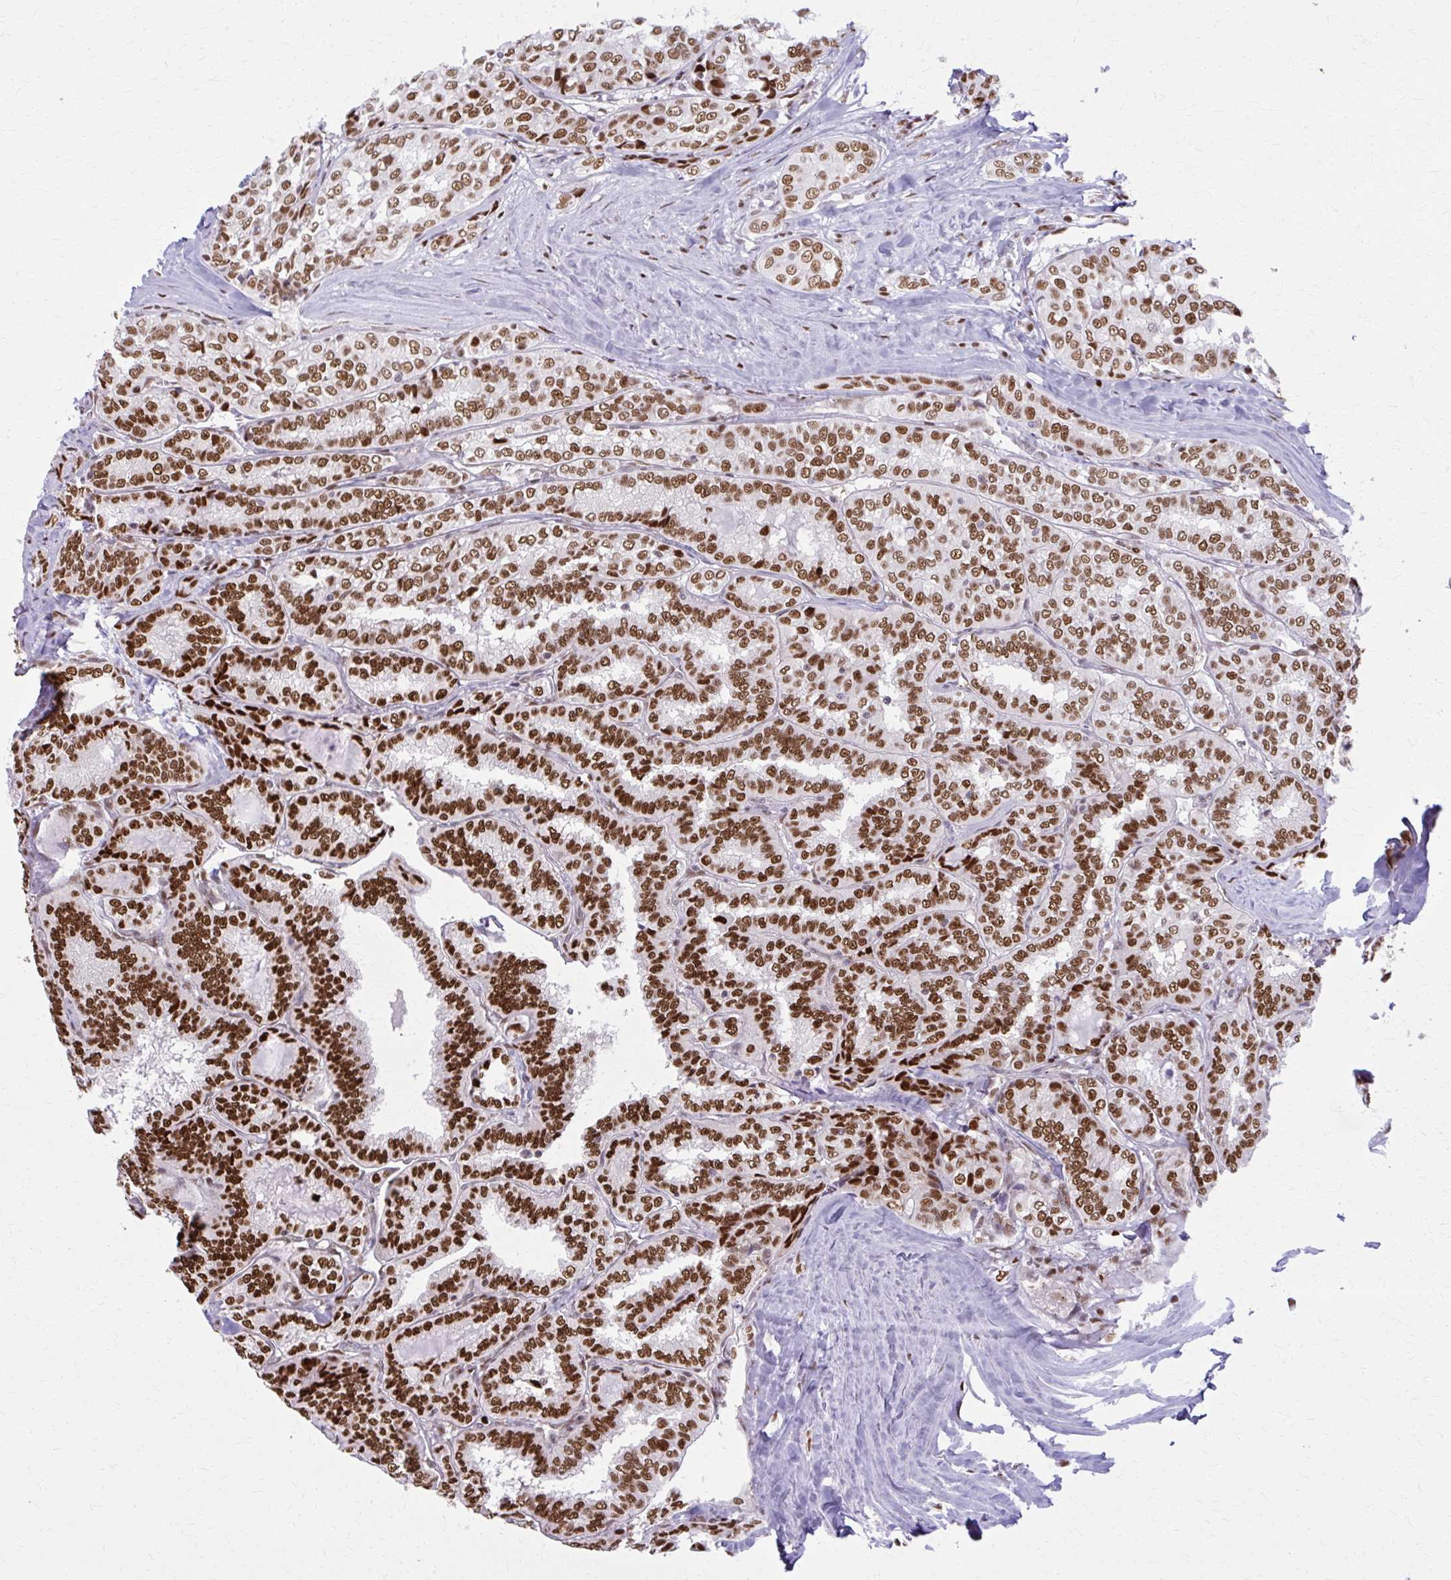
{"staining": {"intensity": "strong", "quantity": ">75%", "location": "nuclear"}, "tissue": "thyroid cancer", "cell_type": "Tumor cells", "image_type": "cancer", "snomed": [{"axis": "morphology", "description": "Papillary adenocarcinoma, NOS"}, {"axis": "topography", "description": "Thyroid gland"}], "caption": "Papillary adenocarcinoma (thyroid) stained with a brown dye displays strong nuclear positive staining in approximately >75% of tumor cells.", "gene": "ZNF559", "patient": {"sex": "female", "age": 30}}